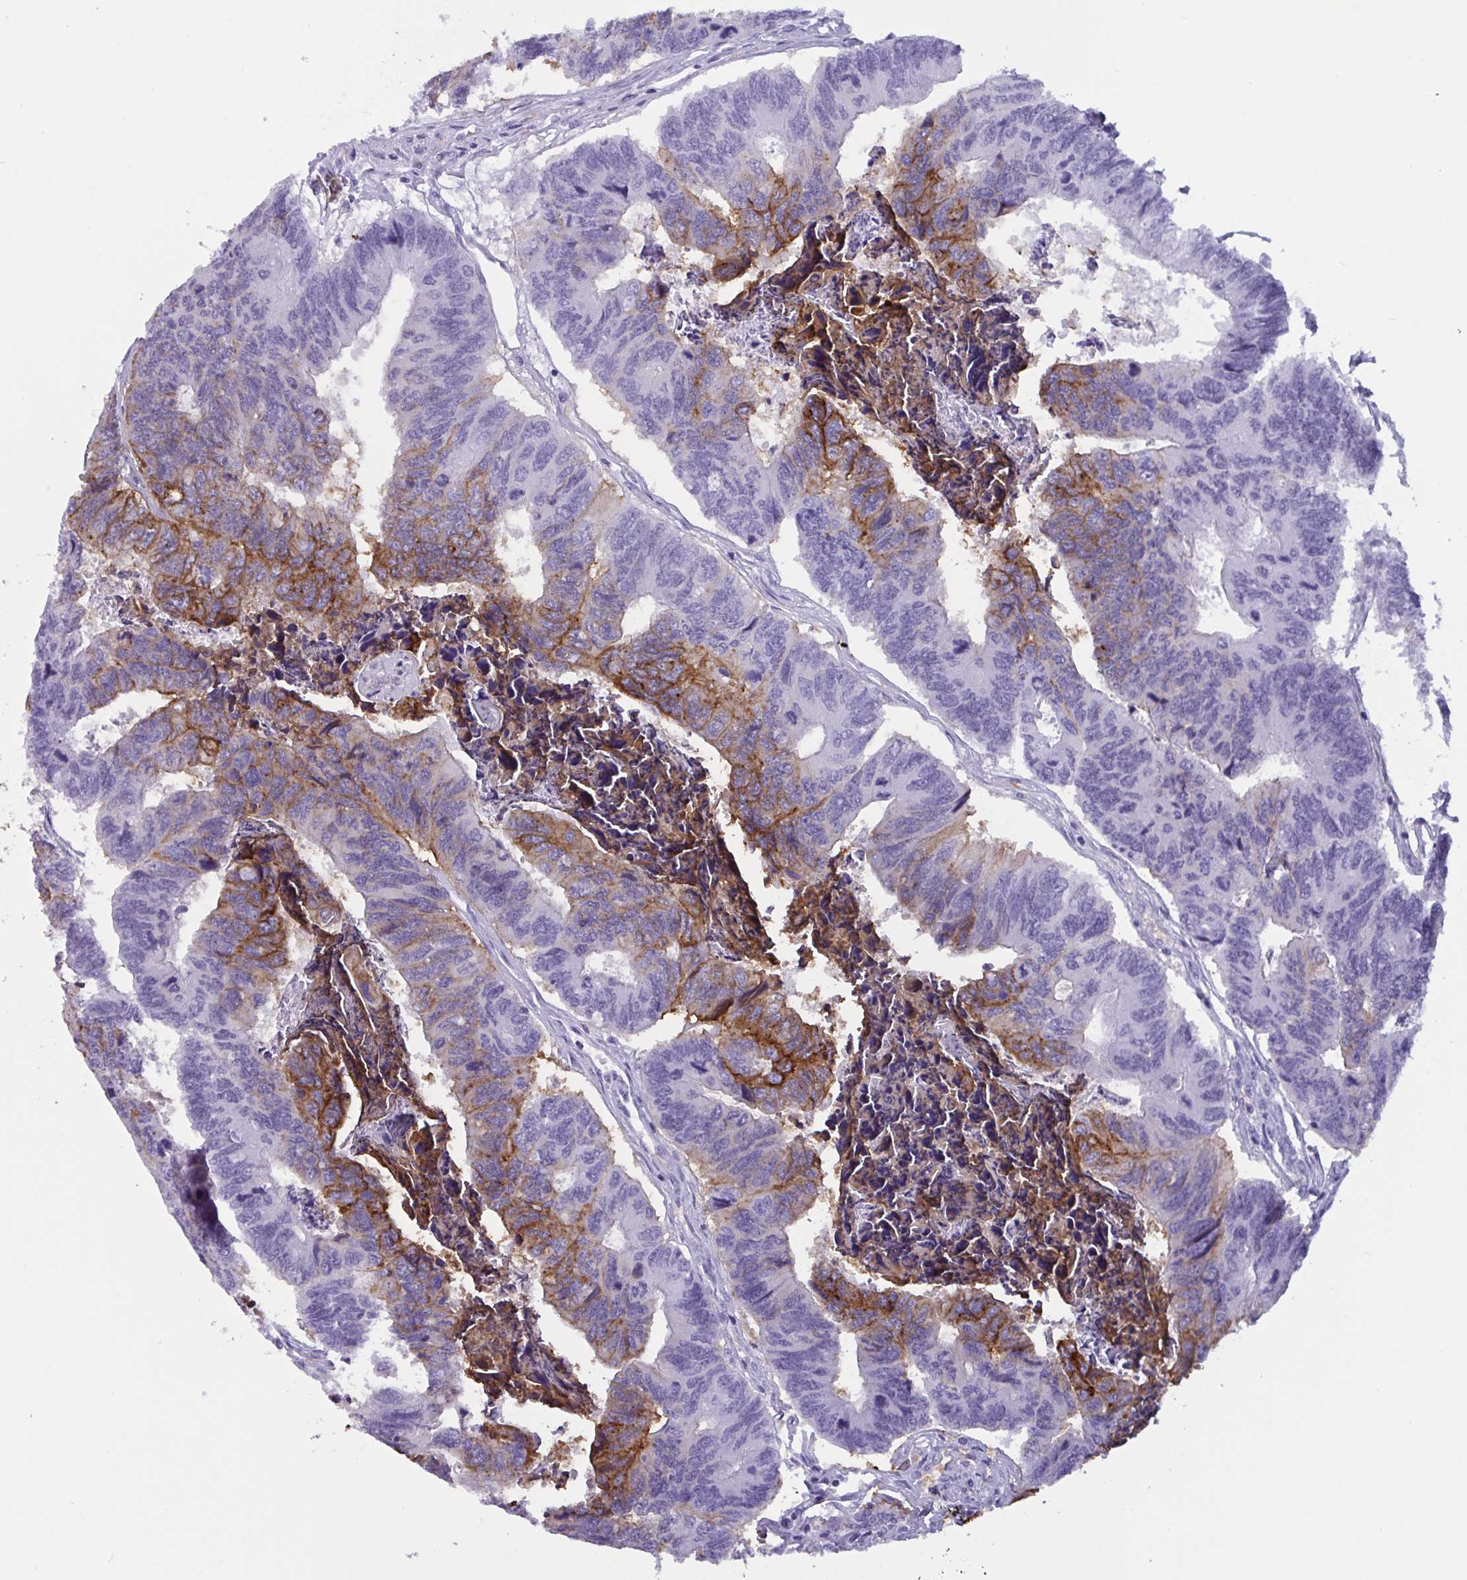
{"staining": {"intensity": "moderate", "quantity": "<25%", "location": "cytoplasmic/membranous"}, "tissue": "colorectal cancer", "cell_type": "Tumor cells", "image_type": "cancer", "snomed": [{"axis": "morphology", "description": "Adenocarcinoma, NOS"}, {"axis": "topography", "description": "Colon"}], "caption": "High-magnification brightfield microscopy of colorectal cancer stained with DAB (3,3'-diaminobenzidine) (brown) and counterstained with hematoxylin (blue). tumor cells exhibit moderate cytoplasmic/membranous positivity is appreciated in approximately<25% of cells. Nuclei are stained in blue.", "gene": "SLC2A1", "patient": {"sex": "female", "age": 67}}